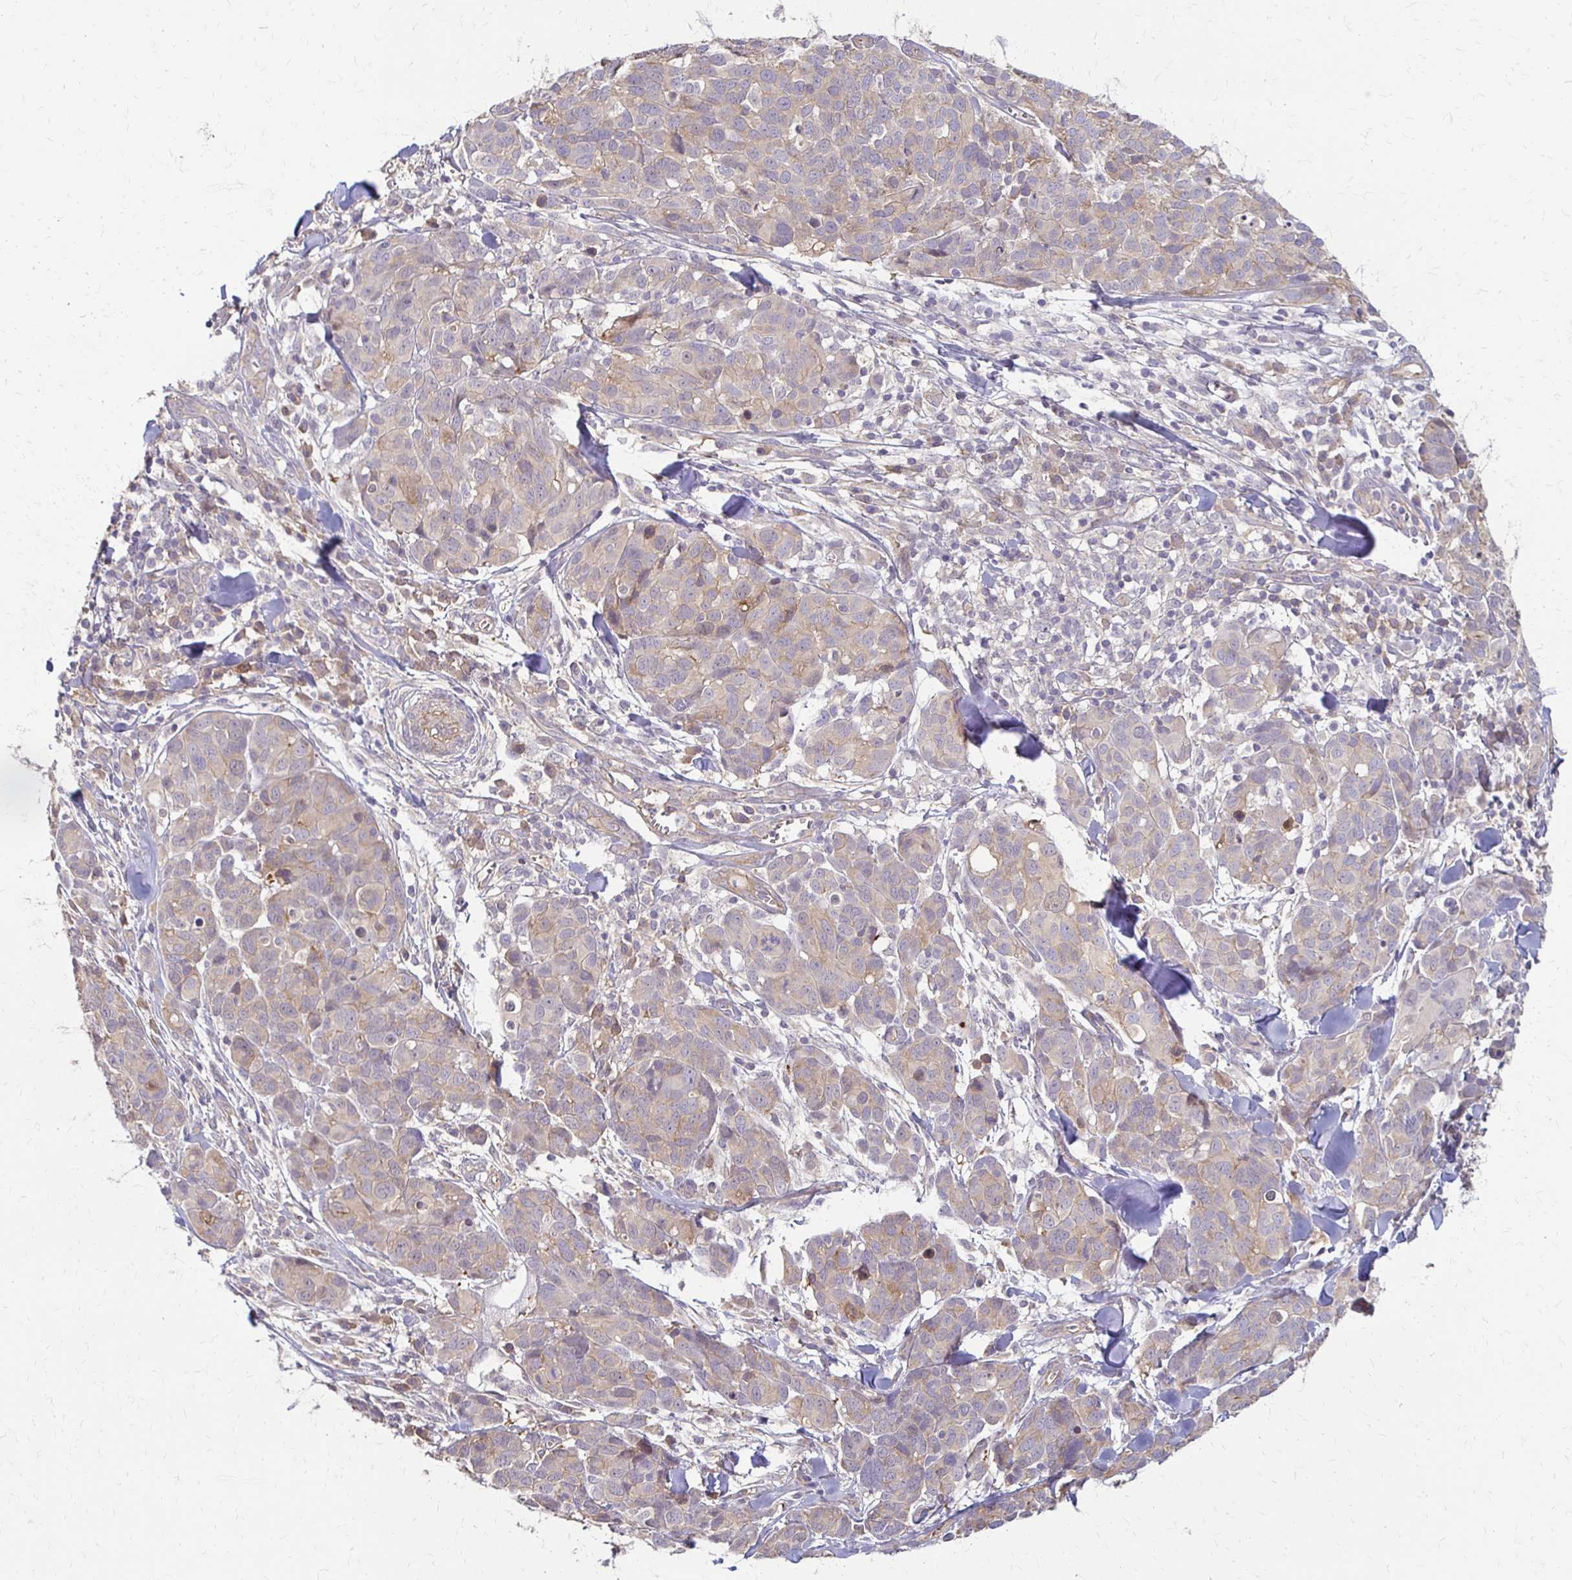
{"staining": {"intensity": "weak", "quantity": "25%-75%", "location": "cytoplasmic/membranous"}, "tissue": "melanoma", "cell_type": "Tumor cells", "image_type": "cancer", "snomed": [{"axis": "morphology", "description": "Malignant melanoma, NOS"}, {"axis": "topography", "description": "Skin"}], "caption": "Tumor cells display weak cytoplasmic/membranous positivity in about 25%-75% of cells in melanoma.", "gene": "CFL2", "patient": {"sex": "male", "age": 51}}